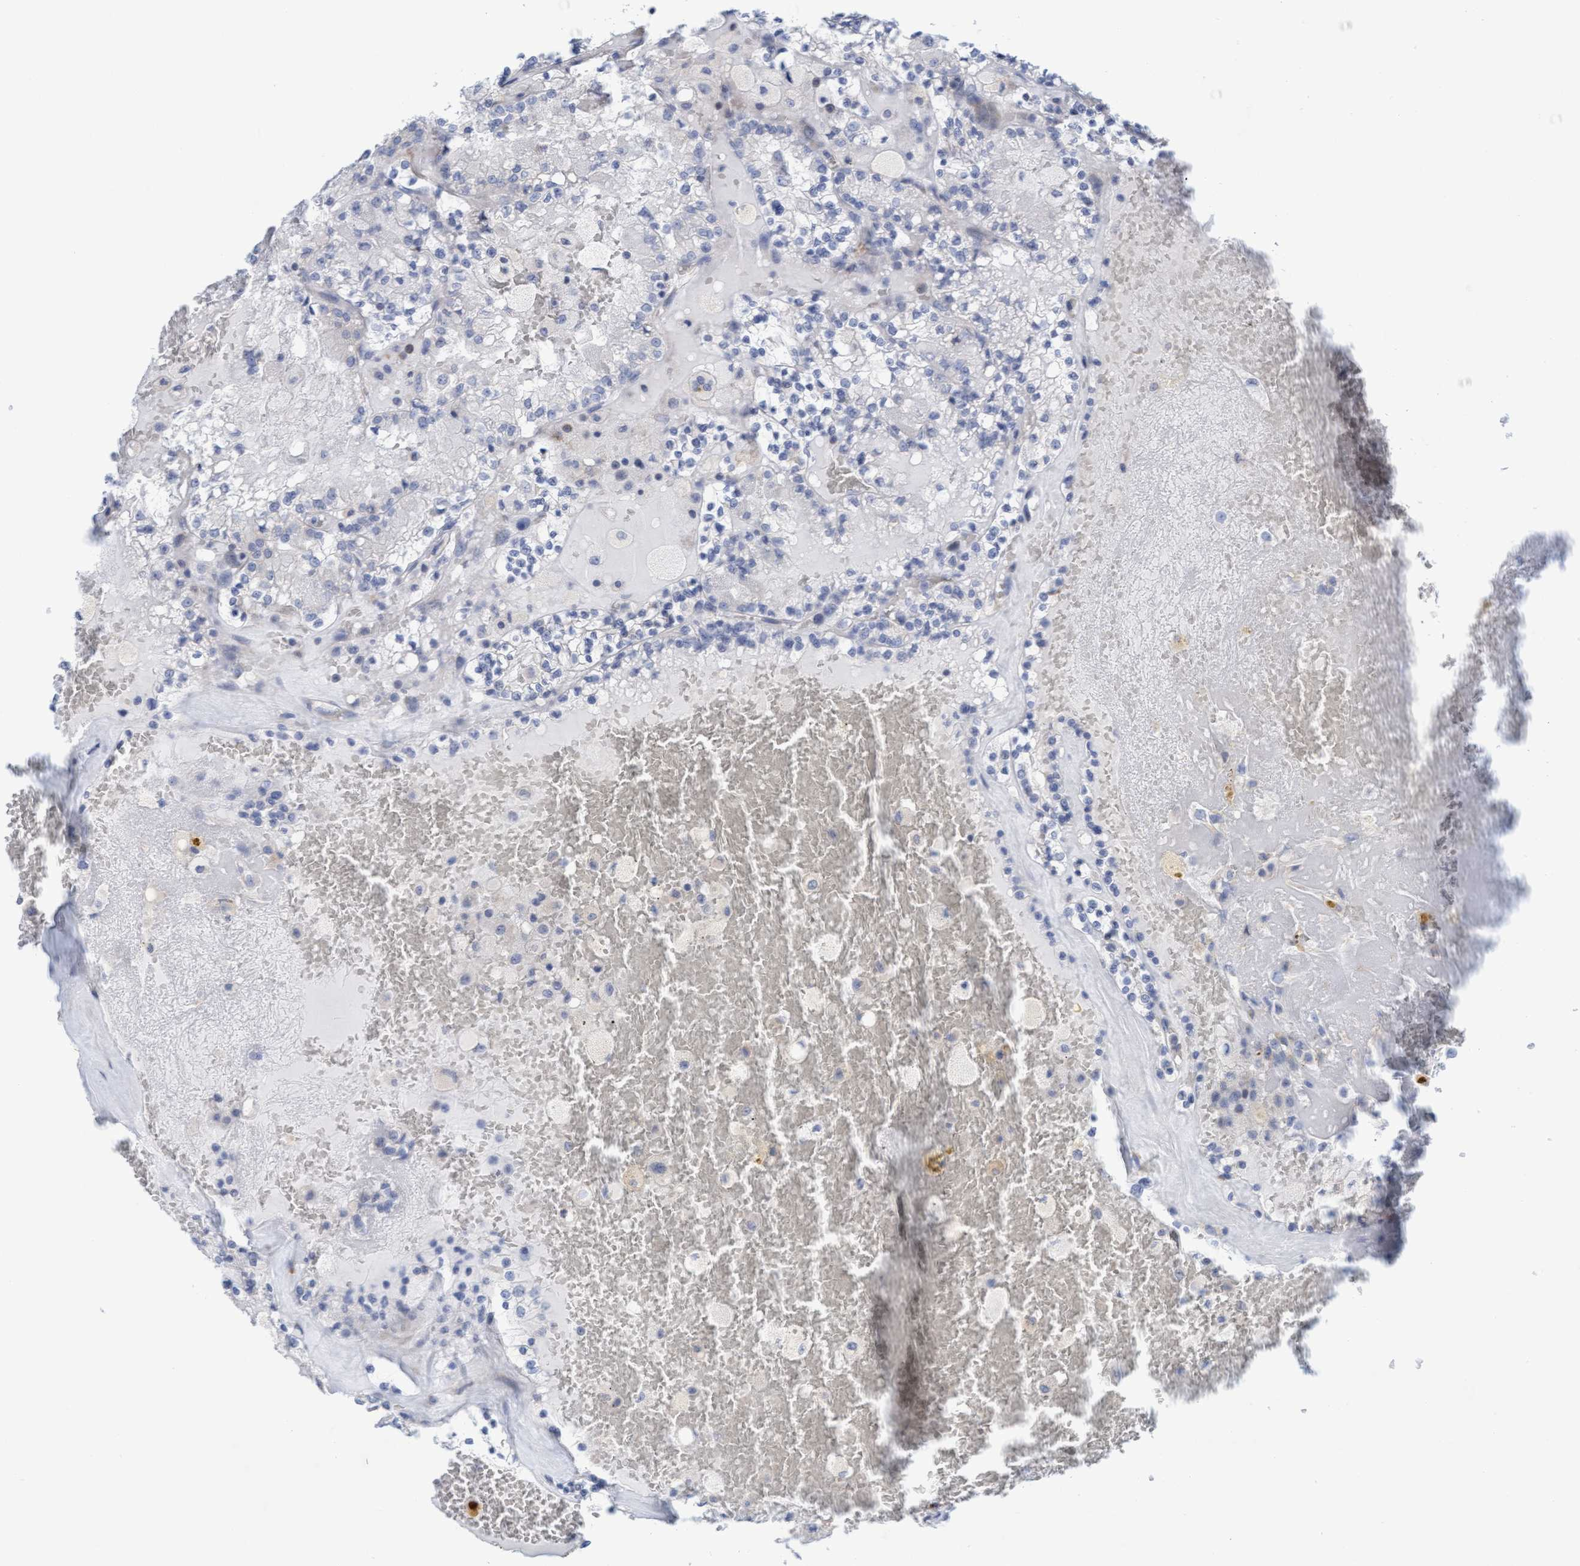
{"staining": {"intensity": "negative", "quantity": "none", "location": "none"}, "tissue": "renal cancer", "cell_type": "Tumor cells", "image_type": "cancer", "snomed": [{"axis": "morphology", "description": "Adenocarcinoma, NOS"}, {"axis": "topography", "description": "Kidney"}], "caption": "A photomicrograph of renal cancer stained for a protein demonstrates no brown staining in tumor cells.", "gene": "SLC28A3", "patient": {"sex": "female", "age": 56}}